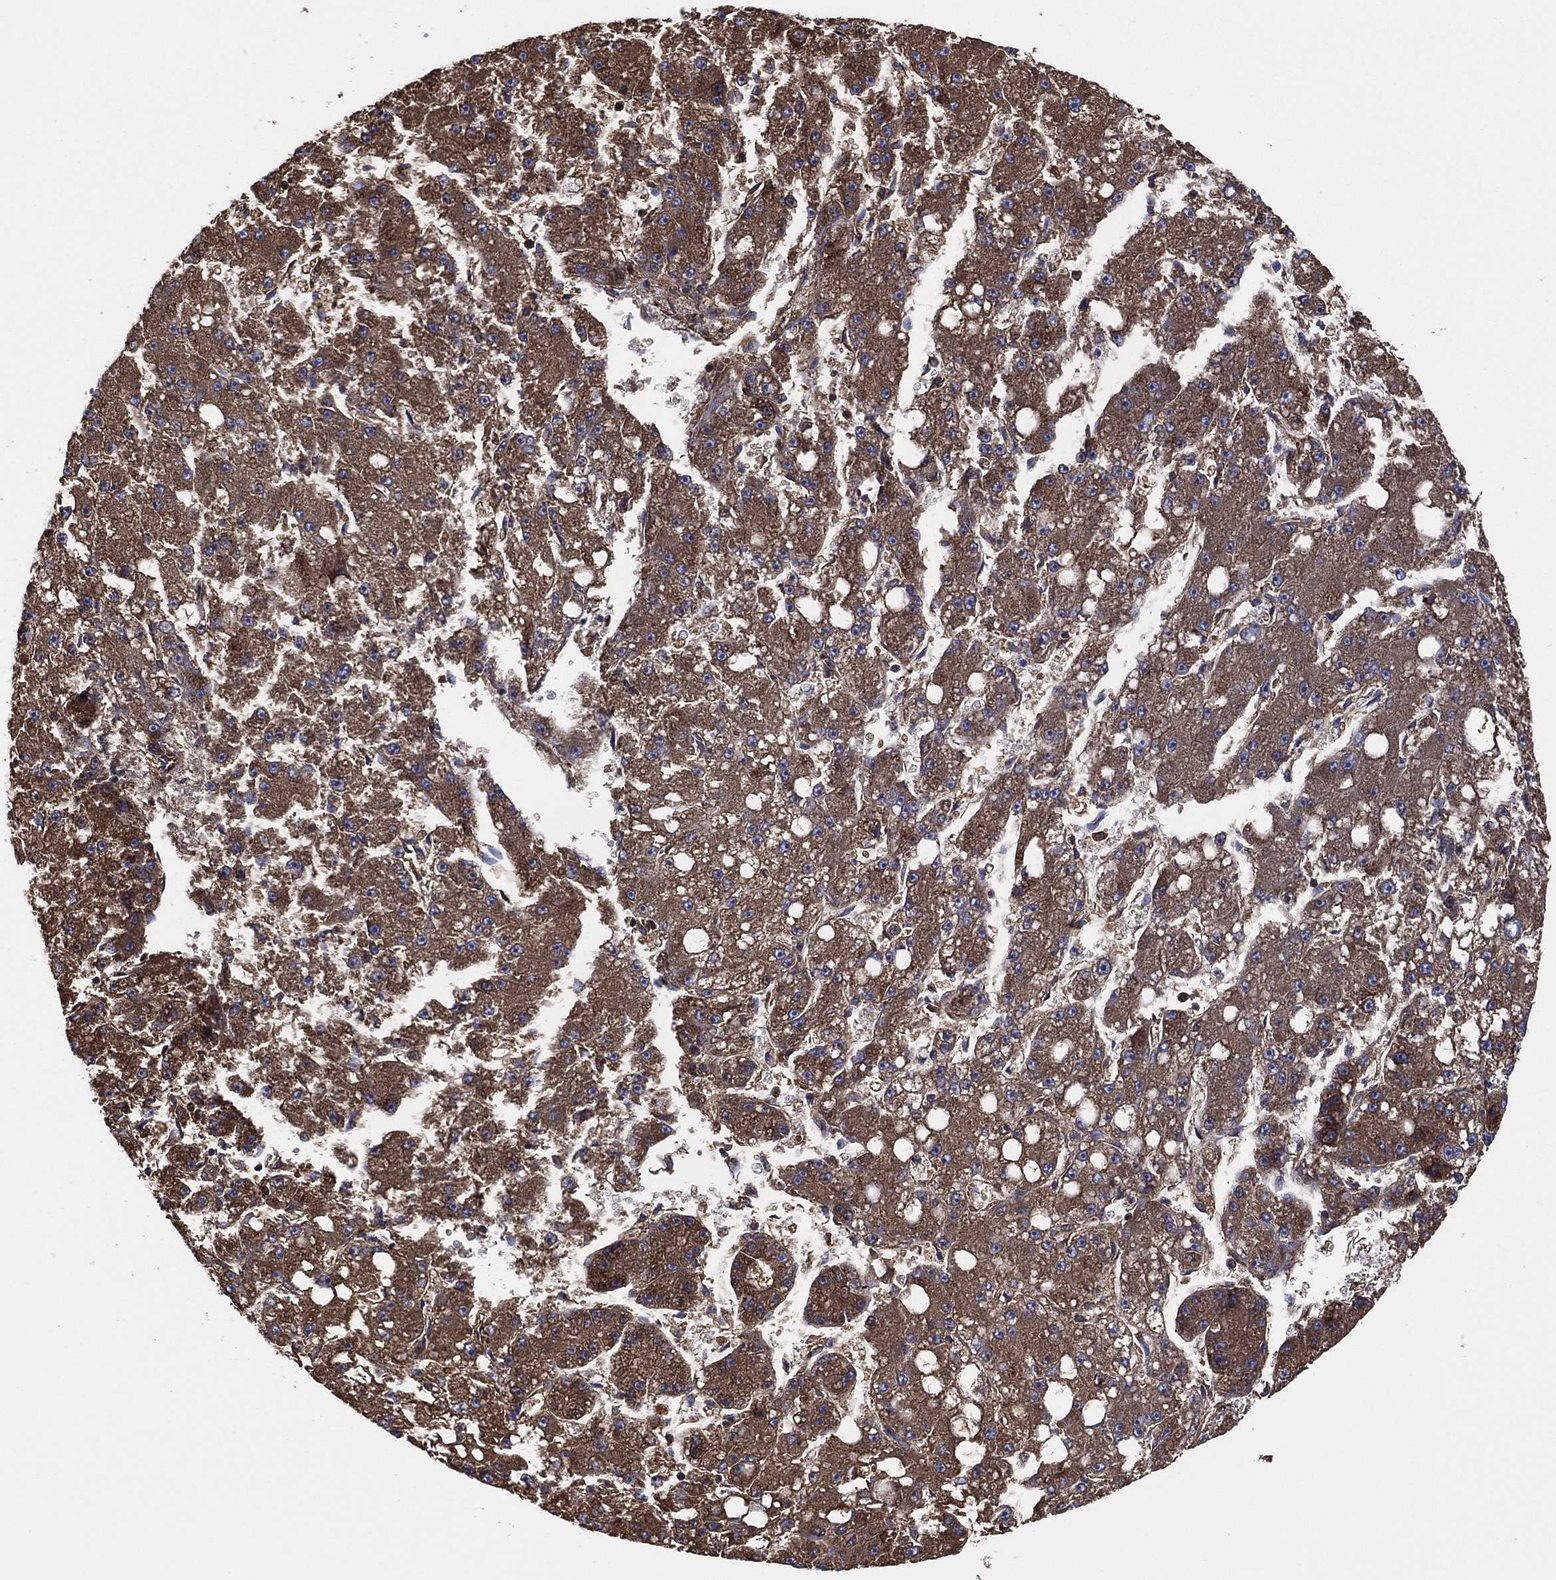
{"staining": {"intensity": "strong", "quantity": "25%-75%", "location": "cytoplasmic/membranous"}, "tissue": "liver cancer", "cell_type": "Tumor cells", "image_type": "cancer", "snomed": [{"axis": "morphology", "description": "Carcinoma, Hepatocellular, NOS"}, {"axis": "topography", "description": "Liver"}], "caption": "A high amount of strong cytoplasmic/membranous expression is appreciated in about 25%-75% of tumor cells in hepatocellular carcinoma (liver) tissue.", "gene": "LIMD1", "patient": {"sex": "male", "age": 67}}